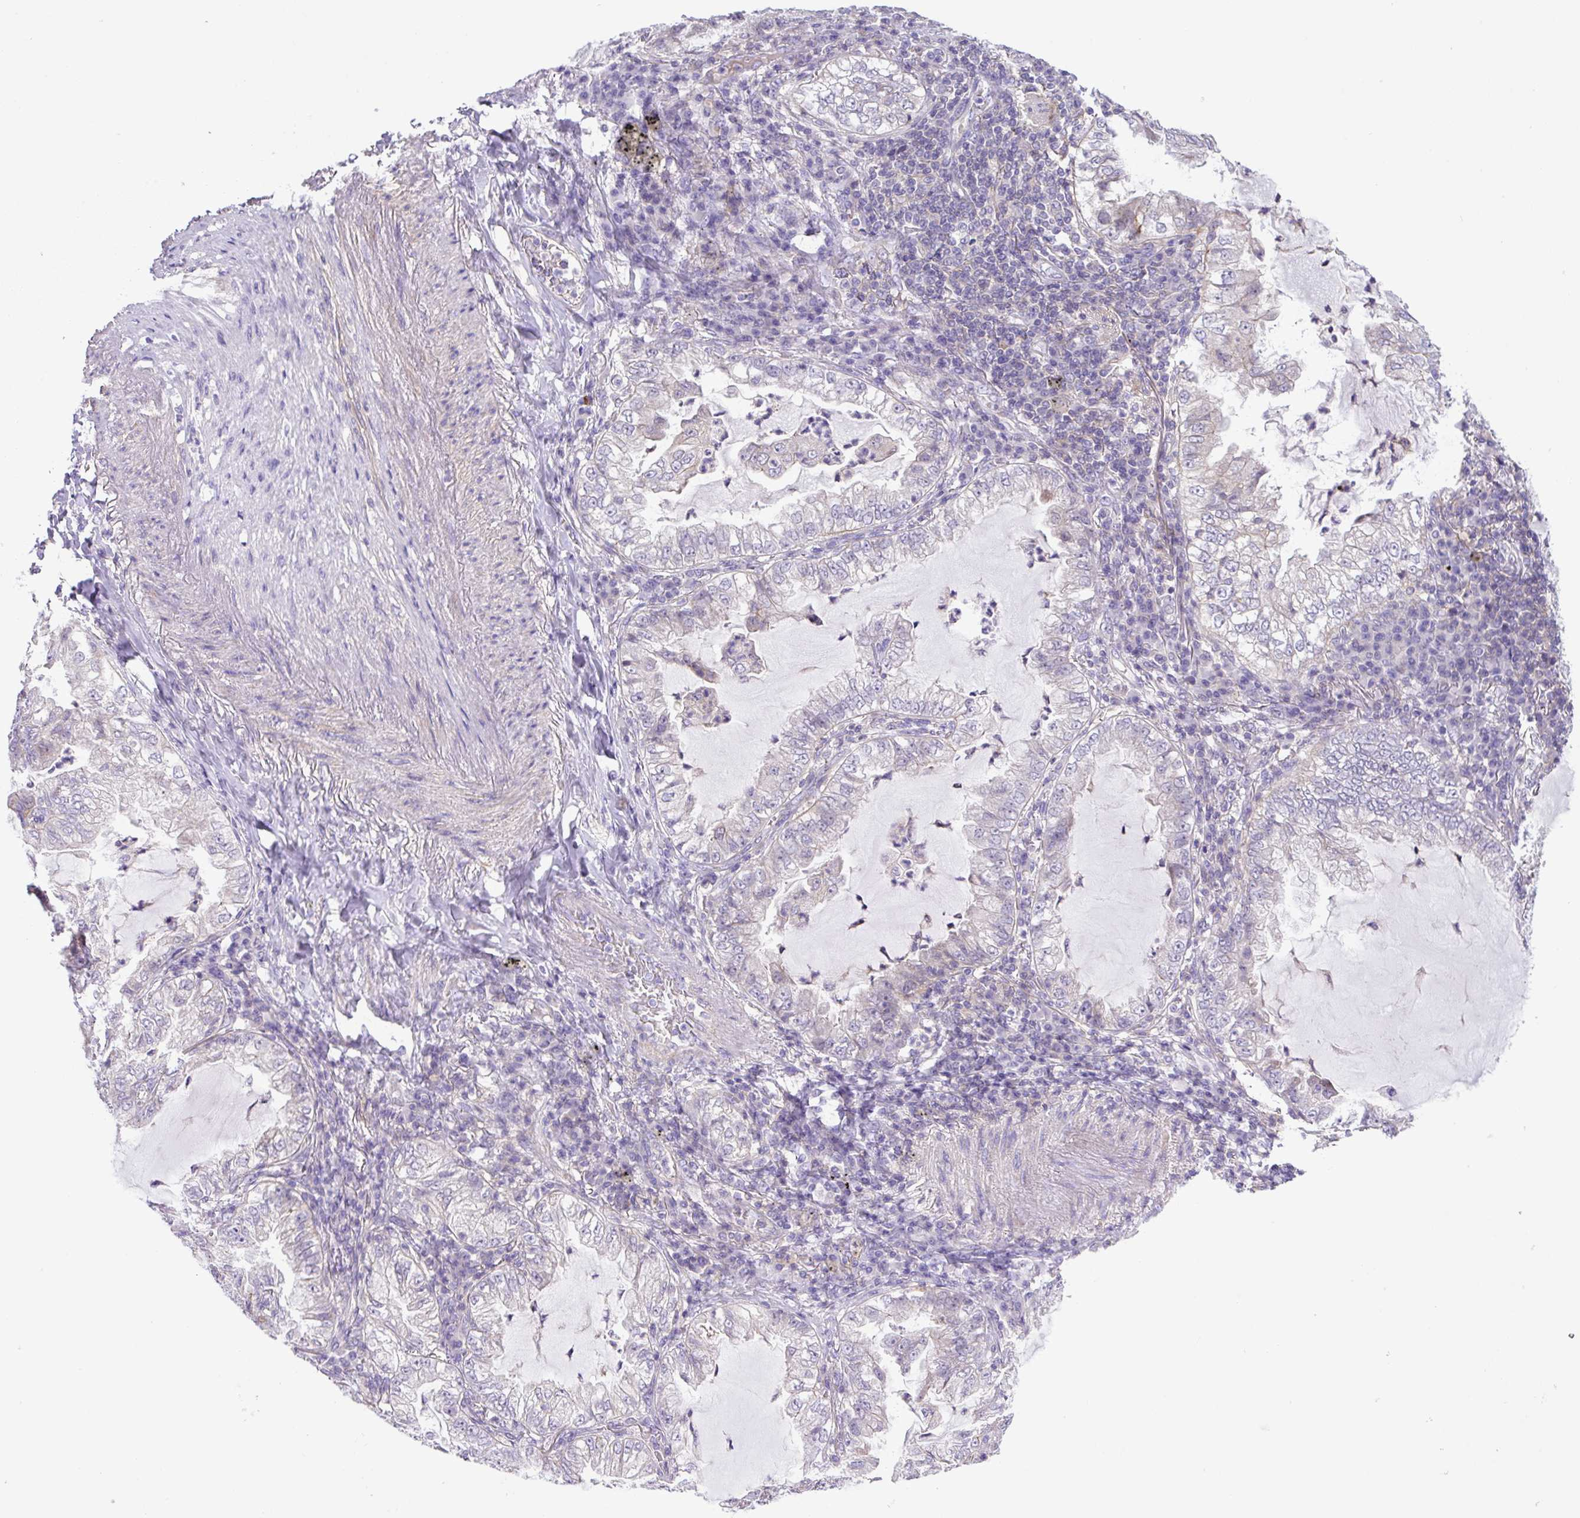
{"staining": {"intensity": "negative", "quantity": "none", "location": "none"}, "tissue": "lung cancer", "cell_type": "Tumor cells", "image_type": "cancer", "snomed": [{"axis": "morphology", "description": "Adenocarcinoma, NOS"}, {"axis": "topography", "description": "Lung"}], "caption": "This is an immunohistochemistry (IHC) image of human lung adenocarcinoma. There is no expression in tumor cells.", "gene": "NPTN", "patient": {"sex": "female", "age": 73}}